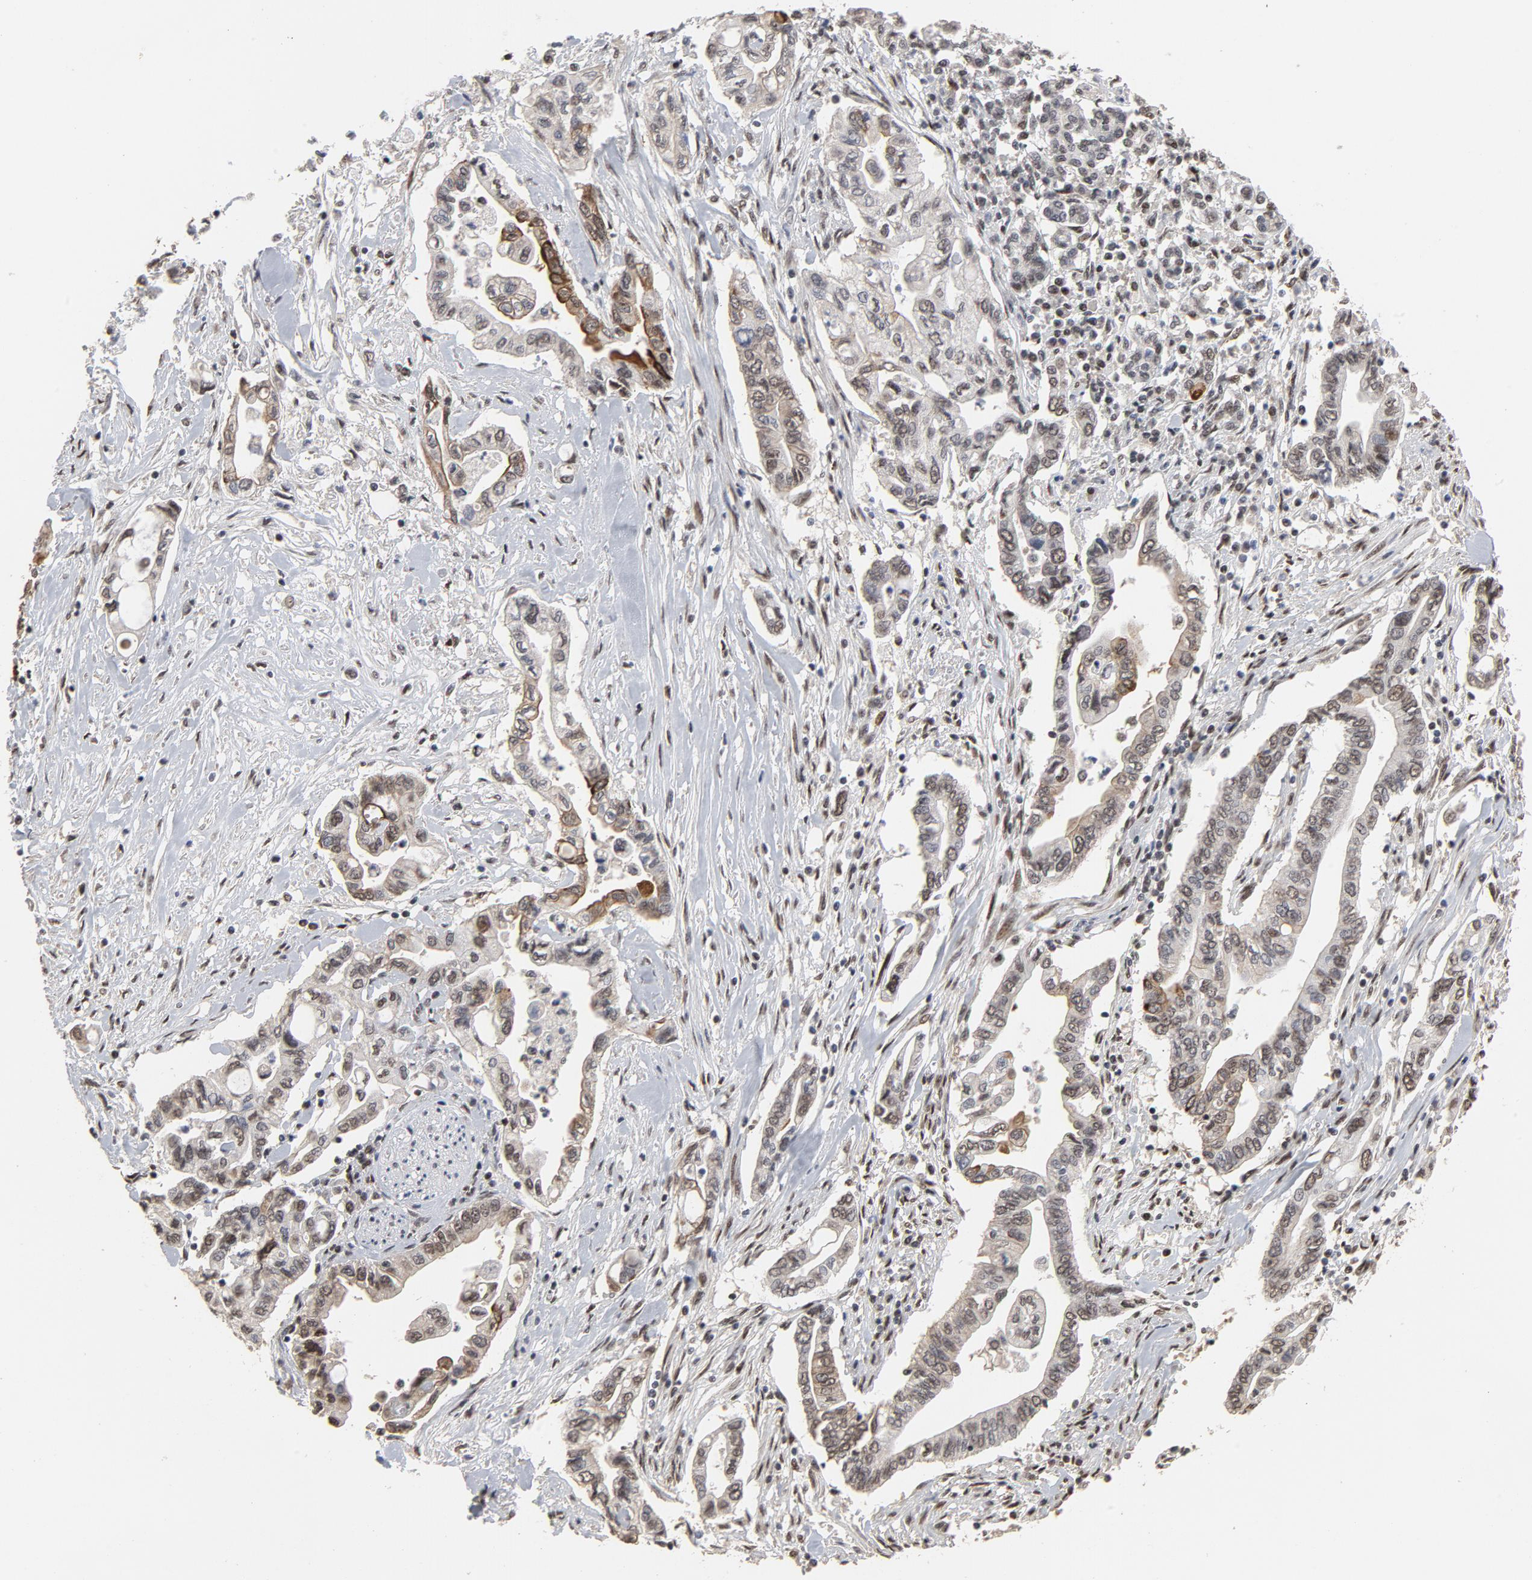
{"staining": {"intensity": "moderate", "quantity": "25%-75%", "location": "nuclear"}, "tissue": "pancreatic cancer", "cell_type": "Tumor cells", "image_type": "cancer", "snomed": [{"axis": "morphology", "description": "Adenocarcinoma, NOS"}, {"axis": "topography", "description": "Pancreas"}], "caption": "Protein analysis of adenocarcinoma (pancreatic) tissue displays moderate nuclear positivity in about 25%-75% of tumor cells. The staining was performed using DAB (3,3'-diaminobenzidine), with brown indicating positive protein expression. Nuclei are stained blue with hematoxylin.", "gene": "TP53RK", "patient": {"sex": "female", "age": 57}}